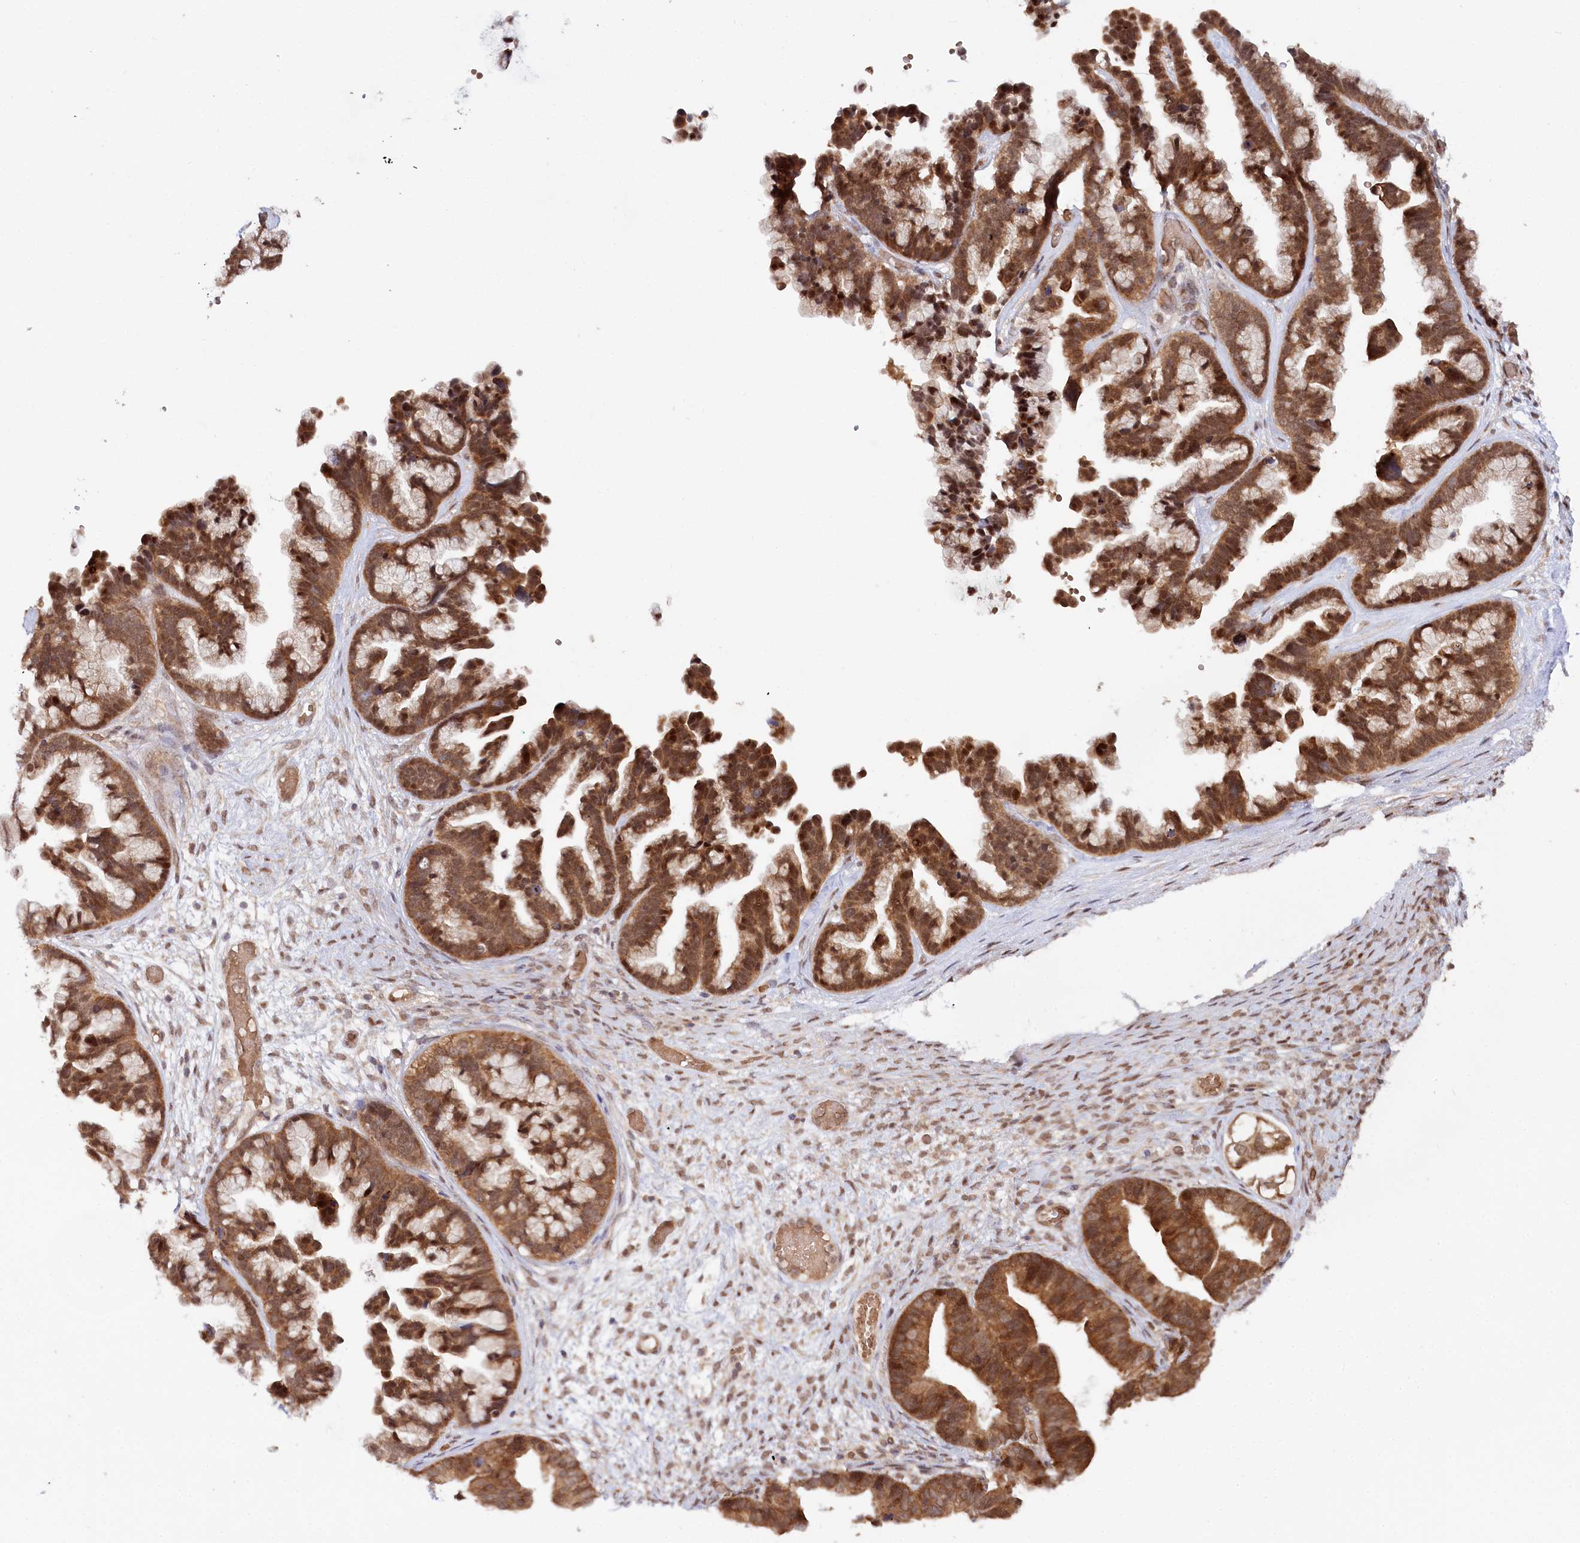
{"staining": {"intensity": "strong", "quantity": ">75%", "location": "cytoplasmic/membranous,nuclear"}, "tissue": "ovarian cancer", "cell_type": "Tumor cells", "image_type": "cancer", "snomed": [{"axis": "morphology", "description": "Cystadenocarcinoma, serous, NOS"}, {"axis": "topography", "description": "Ovary"}], "caption": "An image showing strong cytoplasmic/membranous and nuclear positivity in about >75% of tumor cells in ovarian cancer (serous cystadenocarcinoma), as visualized by brown immunohistochemical staining.", "gene": "CCDC65", "patient": {"sex": "female", "age": 56}}